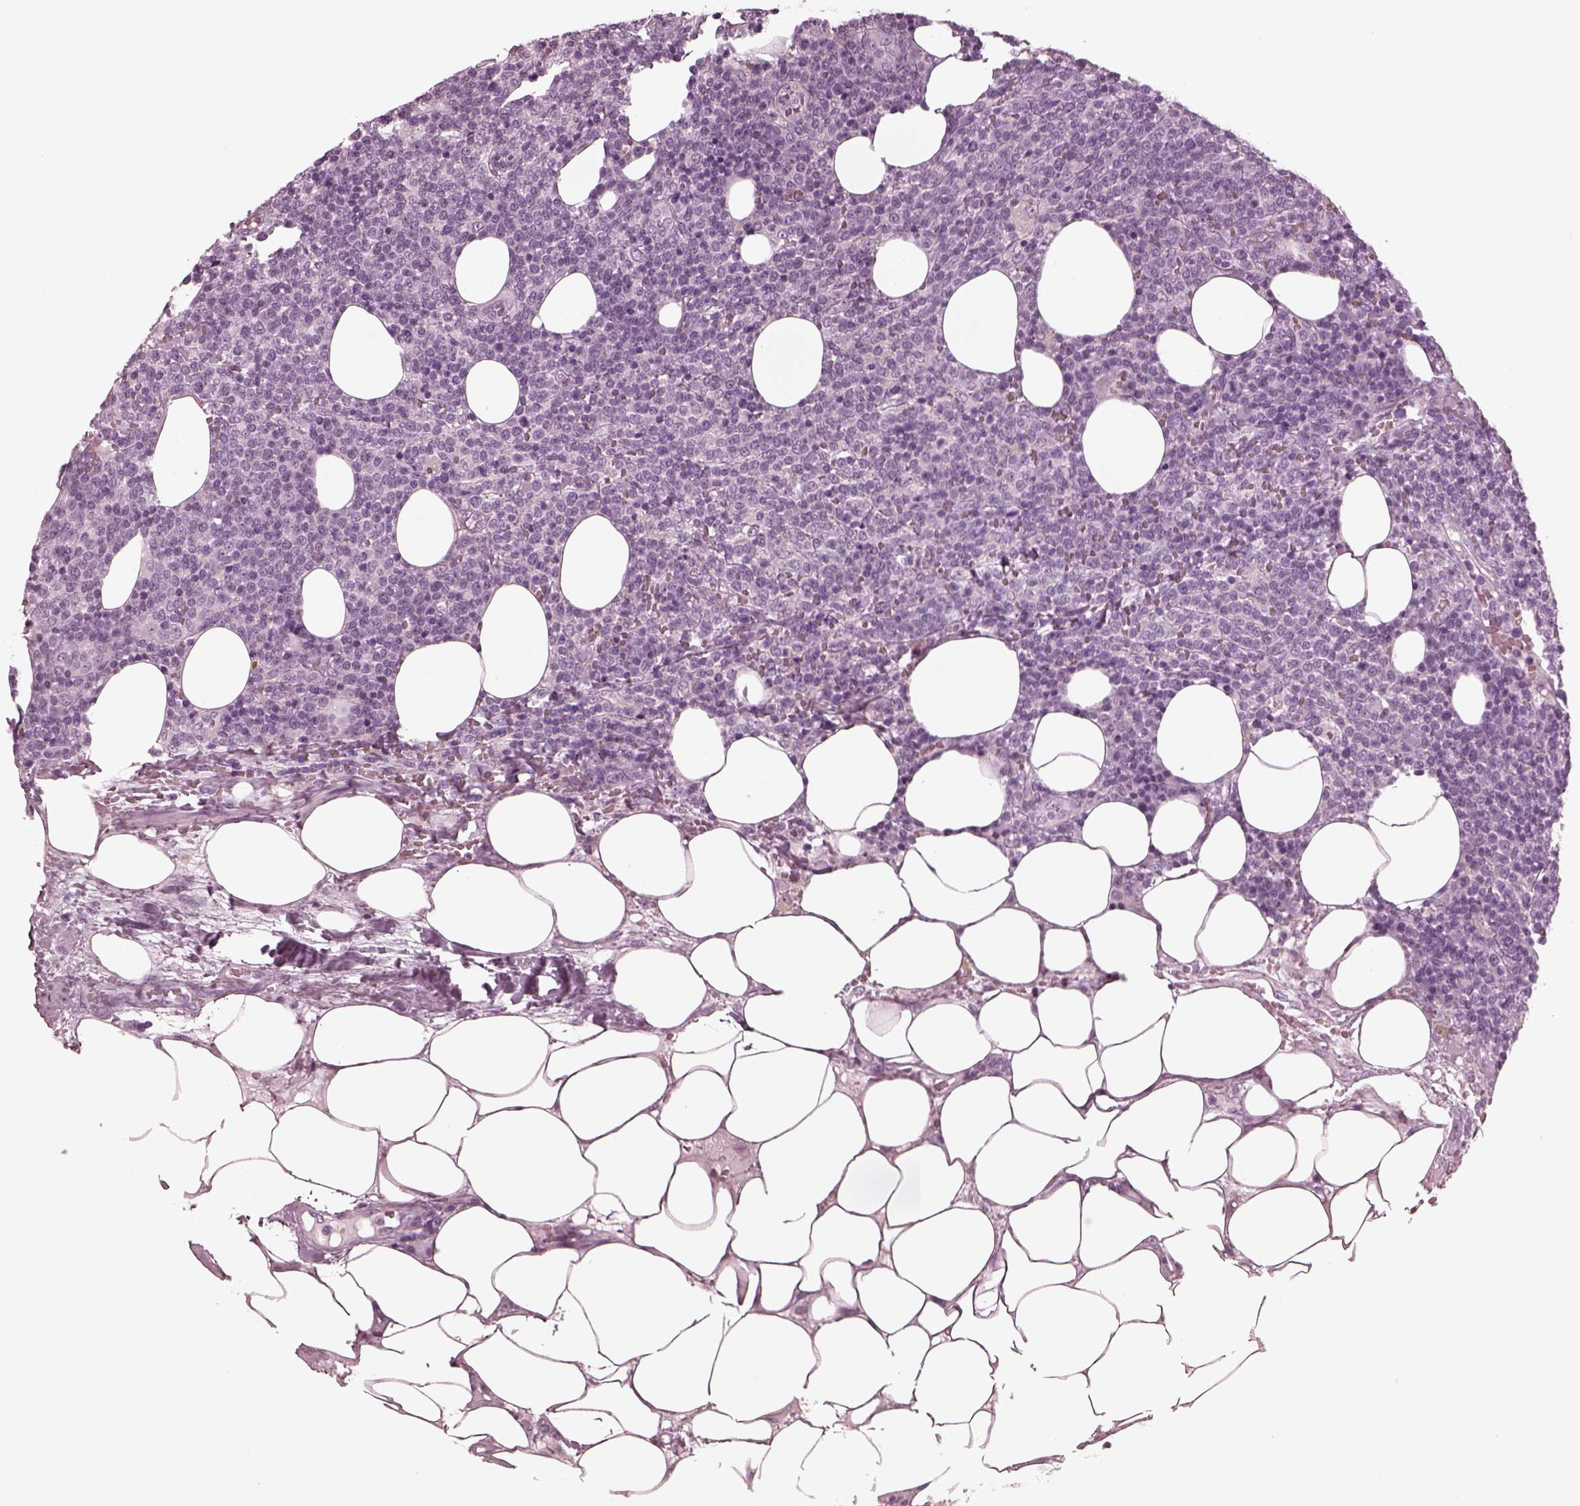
{"staining": {"intensity": "negative", "quantity": "none", "location": "none"}, "tissue": "lymphoma", "cell_type": "Tumor cells", "image_type": "cancer", "snomed": [{"axis": "morphology", "description": "Malignant lymphoma, non-Hodgkin's type, High grade"}, {"axis": "topography", "description": "Lymph node"}], "caption": "Lymphoma was stained to show a protein in brown. There is no significant positivity in tumor cells. (DAB (3,3'-diaminobenzidine) IHC, high magnification).", "gene": "GRM6", "patient": {"sex": "male", "age": 61}}